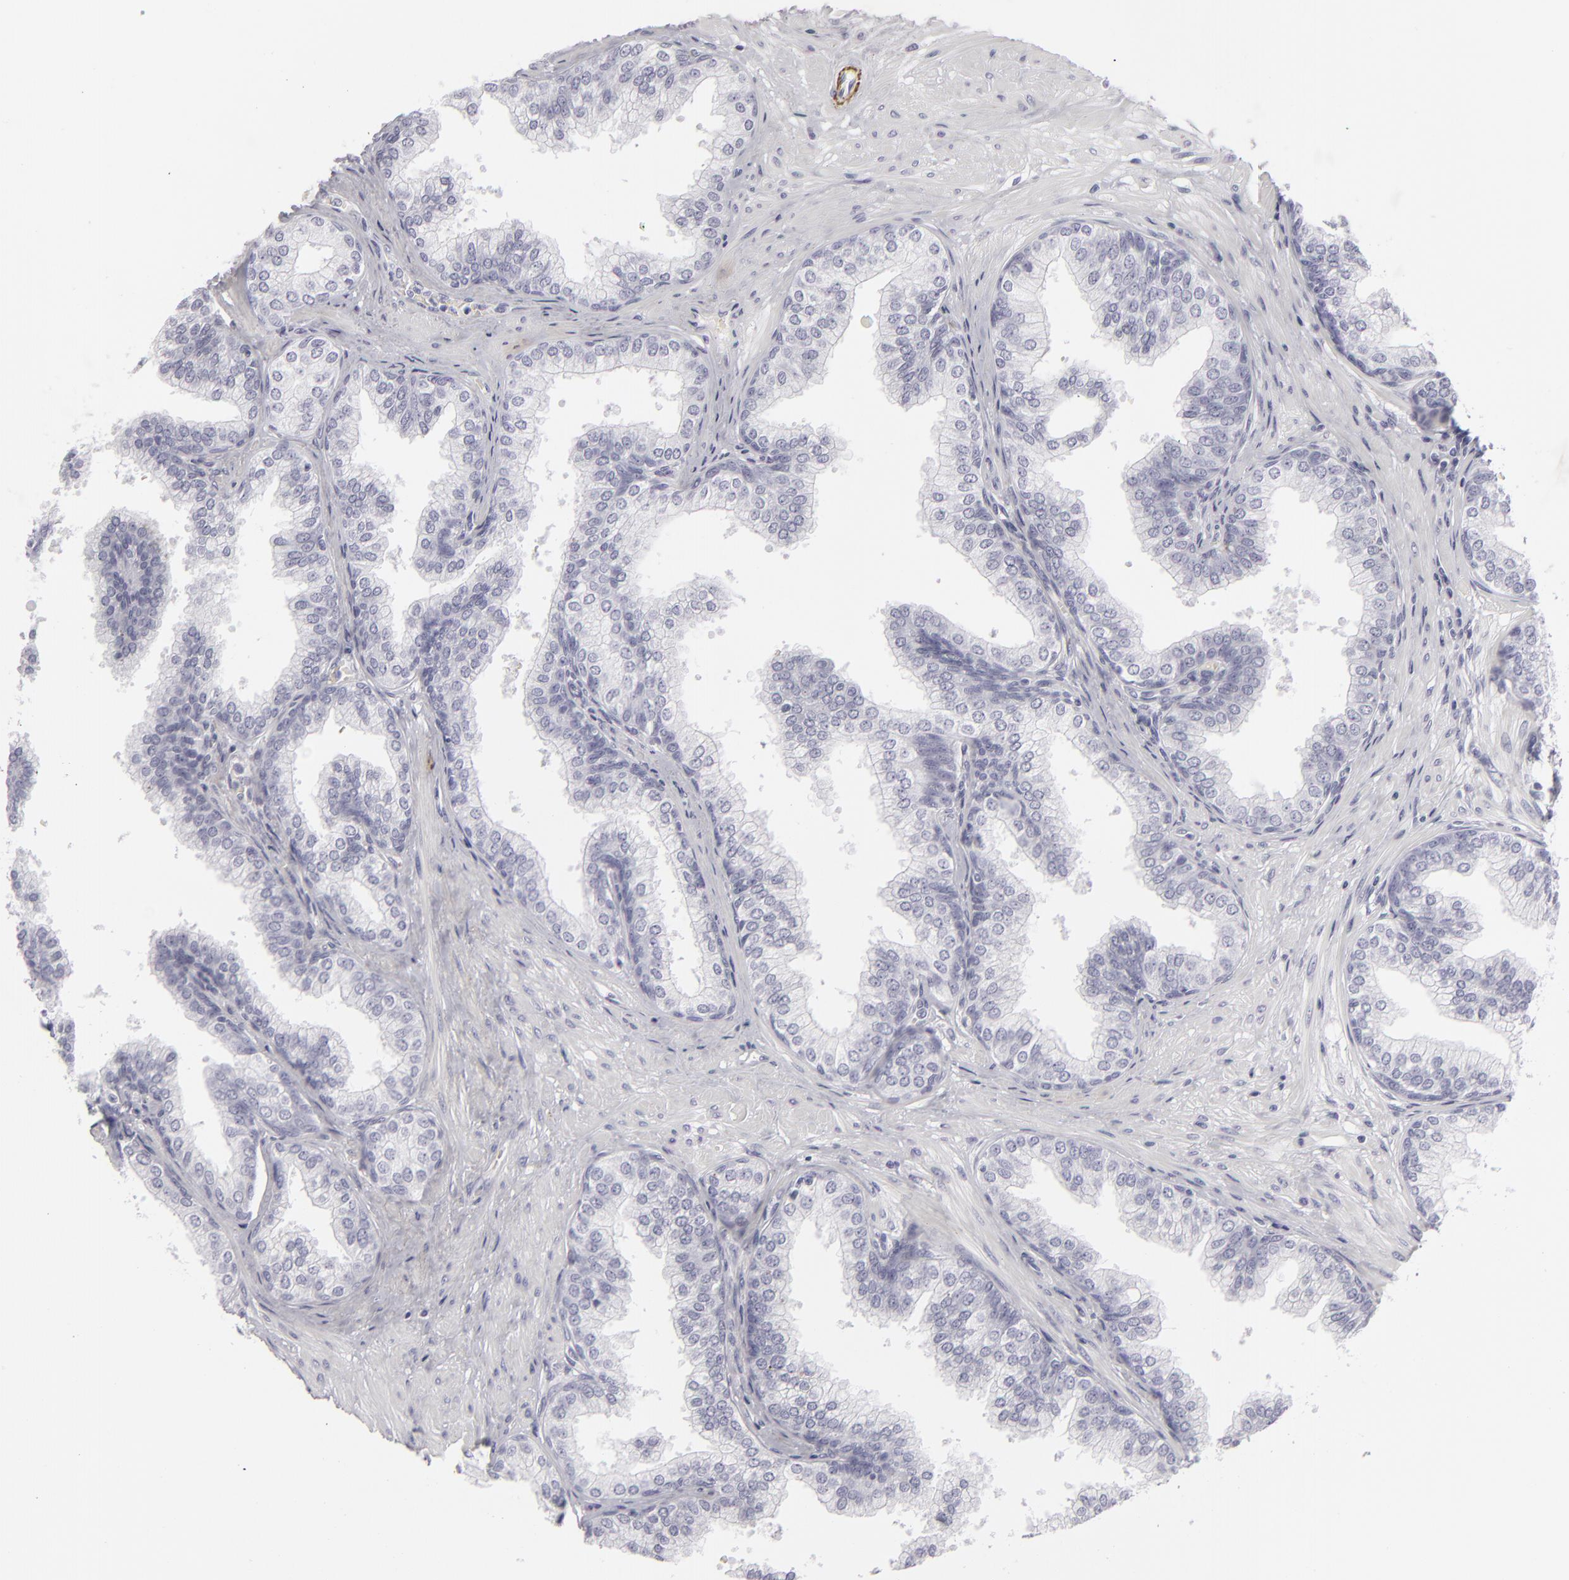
{"staining": {"intensity": "negative", "quantity": "none", "location": "none"}, "tissue": "prostate", "cell_type": "Glandular cells", "image_type": "normal", "snomed": [{"axis": "morphology", "description": "Normal tissue, NOS"}, {"axis": "topography", "description": "Prostate"}], "caption": "Immunohistochemistry micrograph of unremarkable prostate: human prostate stained with DAB reveals no significant protein expression in glandular cells. Brightfield microscopy of immunohistochemistry (IHC) stained with DAB (brown) and hematoxylin (blue), captured at high magnification.", "gene": "C9", "patient": {"sex": "male", "age": 60}}